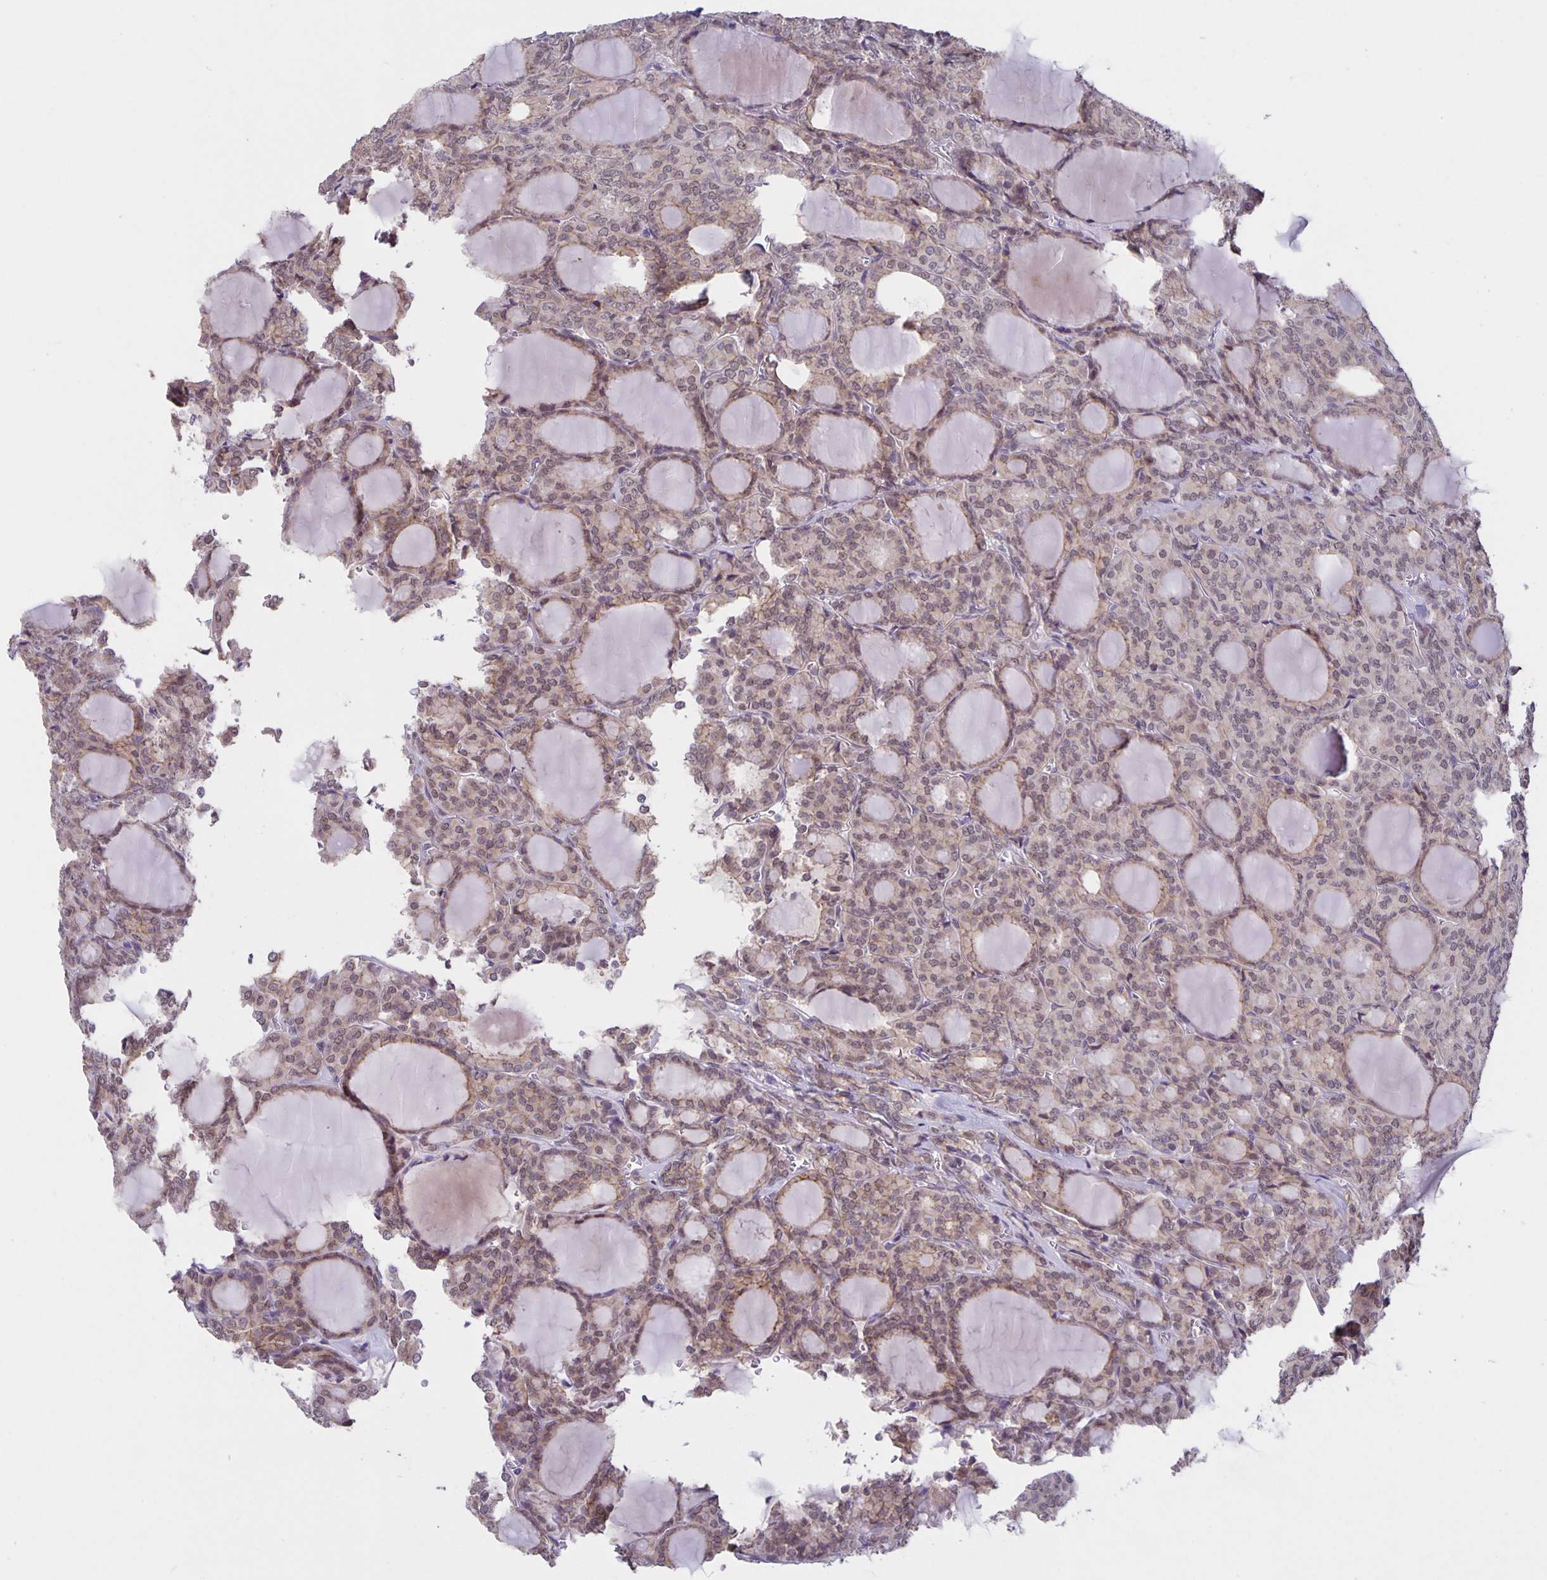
{"staining": {"intensity": "weak", "quantity": "<25%", "location": "cytoplasmic/membranous"}, "tissue": "thyroid cancer", "cell_type": "Tumor cells", "image_type": "cancer", "snomed": [{"axis": "morphology", "description": "Follicular adenoma carcinoma, NOS"}, {"axis": "topography", "description": "Thyroid gland"}], "caption": "IHC image of human thyroid follicular adenoma carcinoma stained for a protein (brown), which shows no positivity in tumor cells.", "gene": "ARVCF", "patient": {"sex": "male", "age": 74}}